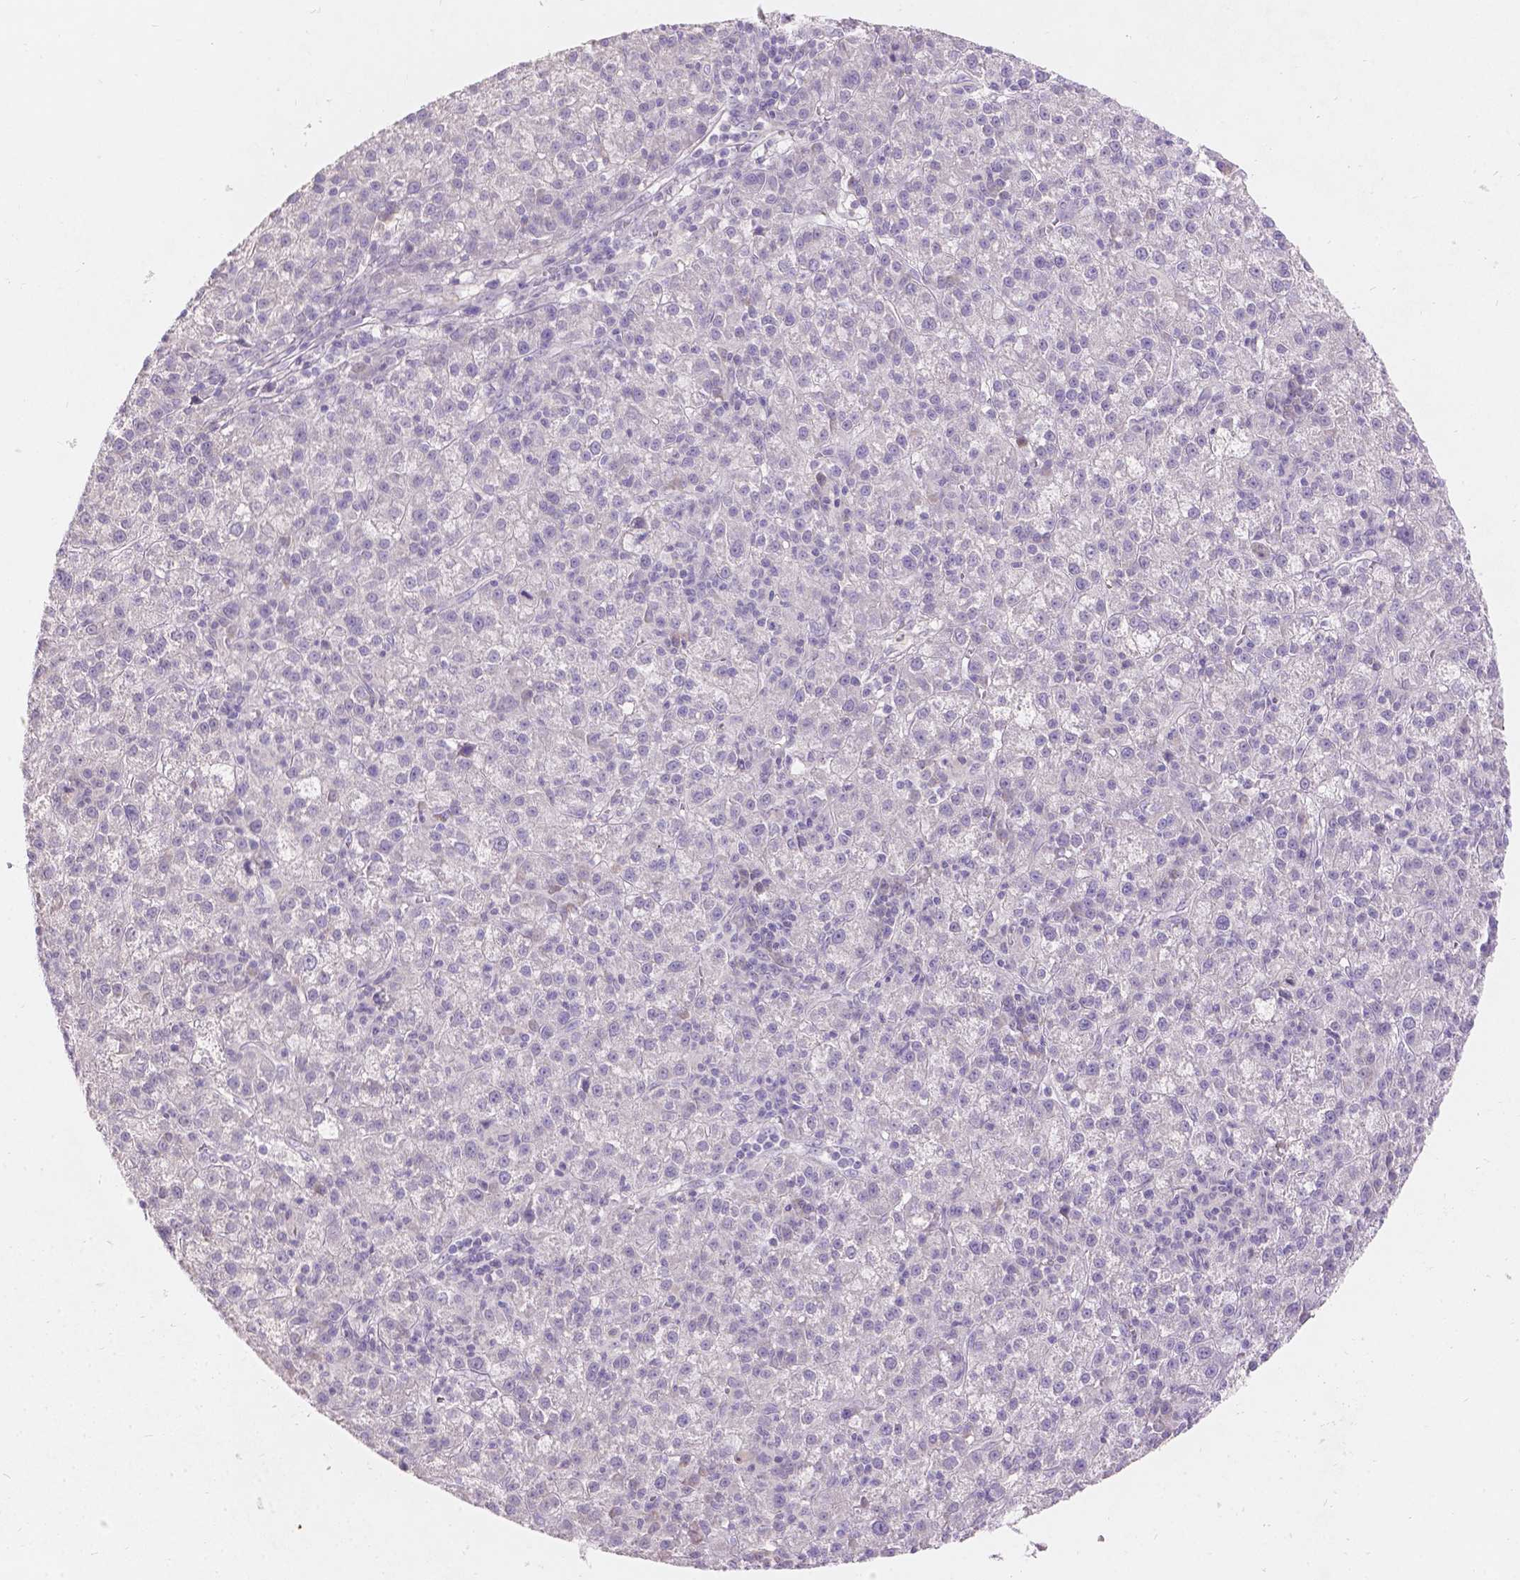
{"staining": {"intensity": "negative", "quantity": "none", "location": "none"}, "tissue": "liver cancer", "cell_type": "Tumor cells", "image_type": "cancer", "snomed": [{"axis": "morphology", "description": "Carcinoma, Hepatocellular, NOS"}, {"axis": "topography", "description": "Liver"}], "caption": "This is an immunohistochemistry histopathology image of liver cancer. There is no positivity in tumor cells.", "gene": "DCAF4L1", "patient": {"sex": "female", "age": 60}}